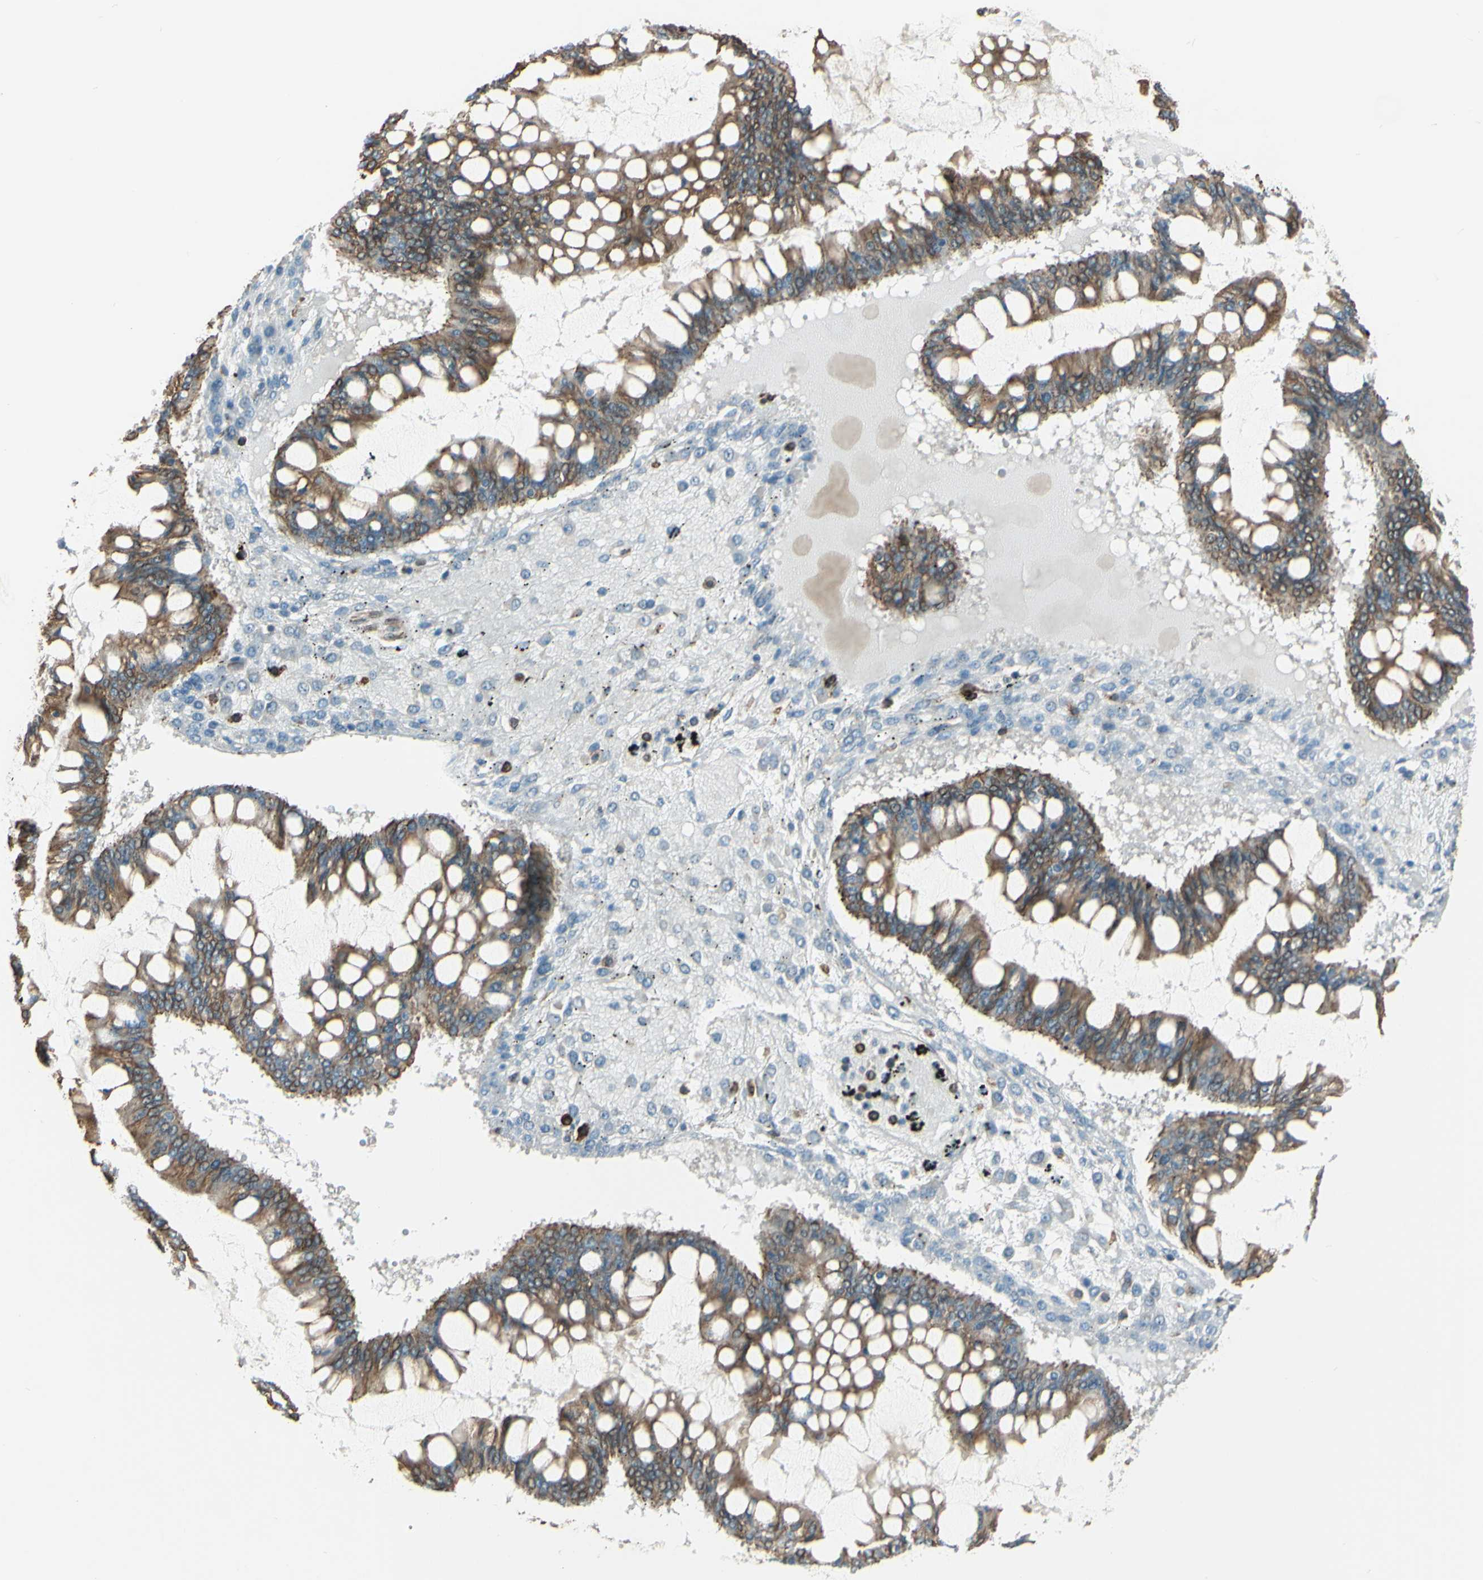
{"staining": {"intensity": "moderate", "quantity": ">75%", "location": "cytoplasmic/membranous"}, "tissue": "ovarian cancer", "cell_type": "Tumor cells", "image_type": "cancer", "snomed": [{"axis": "morphology", "description": "Cystadenocarcinoma, mucinous, NOS"}, {"axis": "topography", "description": "Ovary"}], "caption": "This image demonstrates ovarian mucinous cystadenocarcinoma stained with immunohistochemistry to label a protein in brown. The cytoplasmic/membranous of tumor cells show moderate positivity for the protein. Nuclei are counter-stained blue.", "gene": "CD74", "patient": {"sex": "female", "age": 73}}